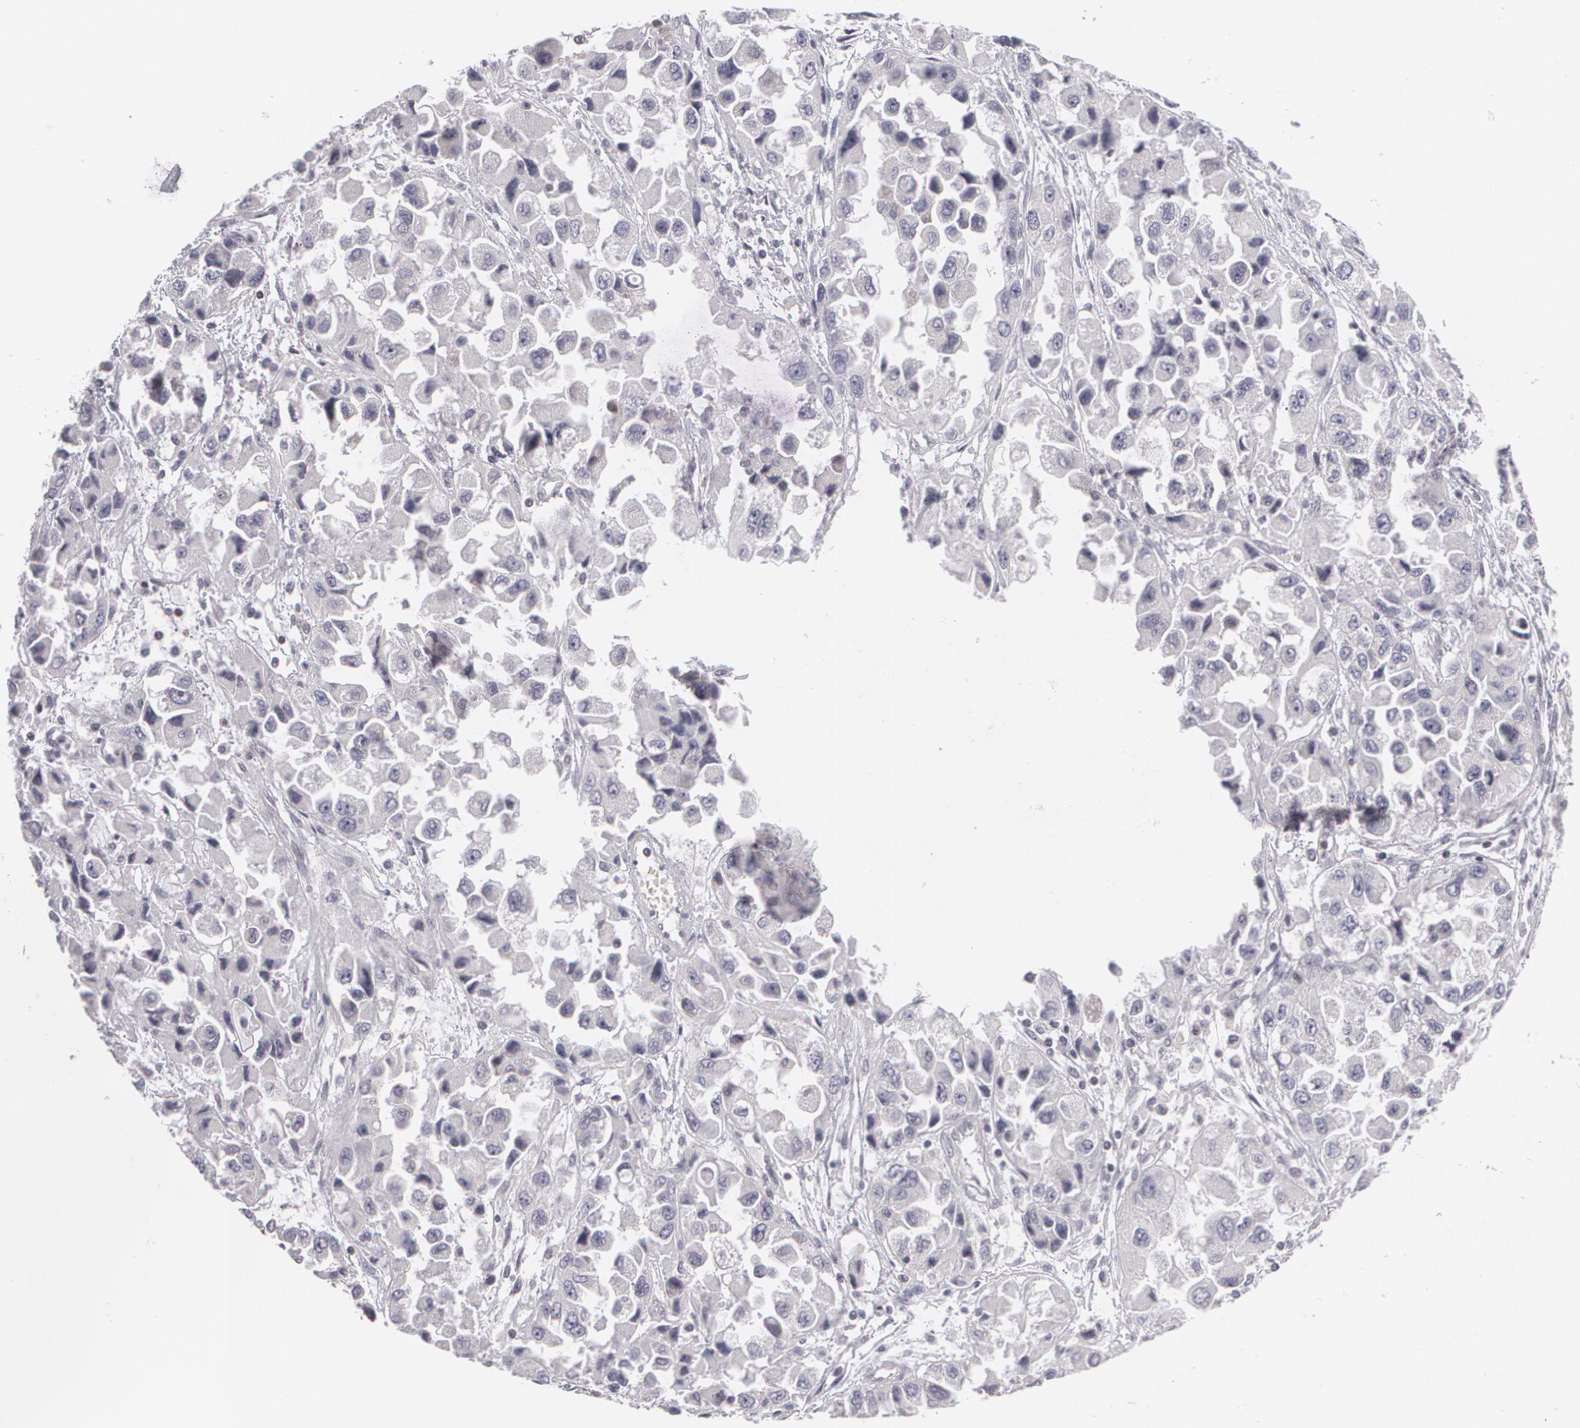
{"staining": {"intensity": "negative", "quantity": "none", "location": "none"}, "tissue": "ovarian cancer", "cell_type": "Tumor cells", "image_type": "cancer", "snomed": [{"axis": "morphology", "description": "Cystadenocarcinoma, serous, NOS"}, {"axis": "topography", "description": "Ovary"}], "caption": "The immunohistochemistry (IHC) photomicrograph has no significant positivity in tumor cells of ovarian cancer (serous cystadenocarcinoma) tissue.", "gene": "ZBTB16", "patient": {"sex": "female", "age": 84}}